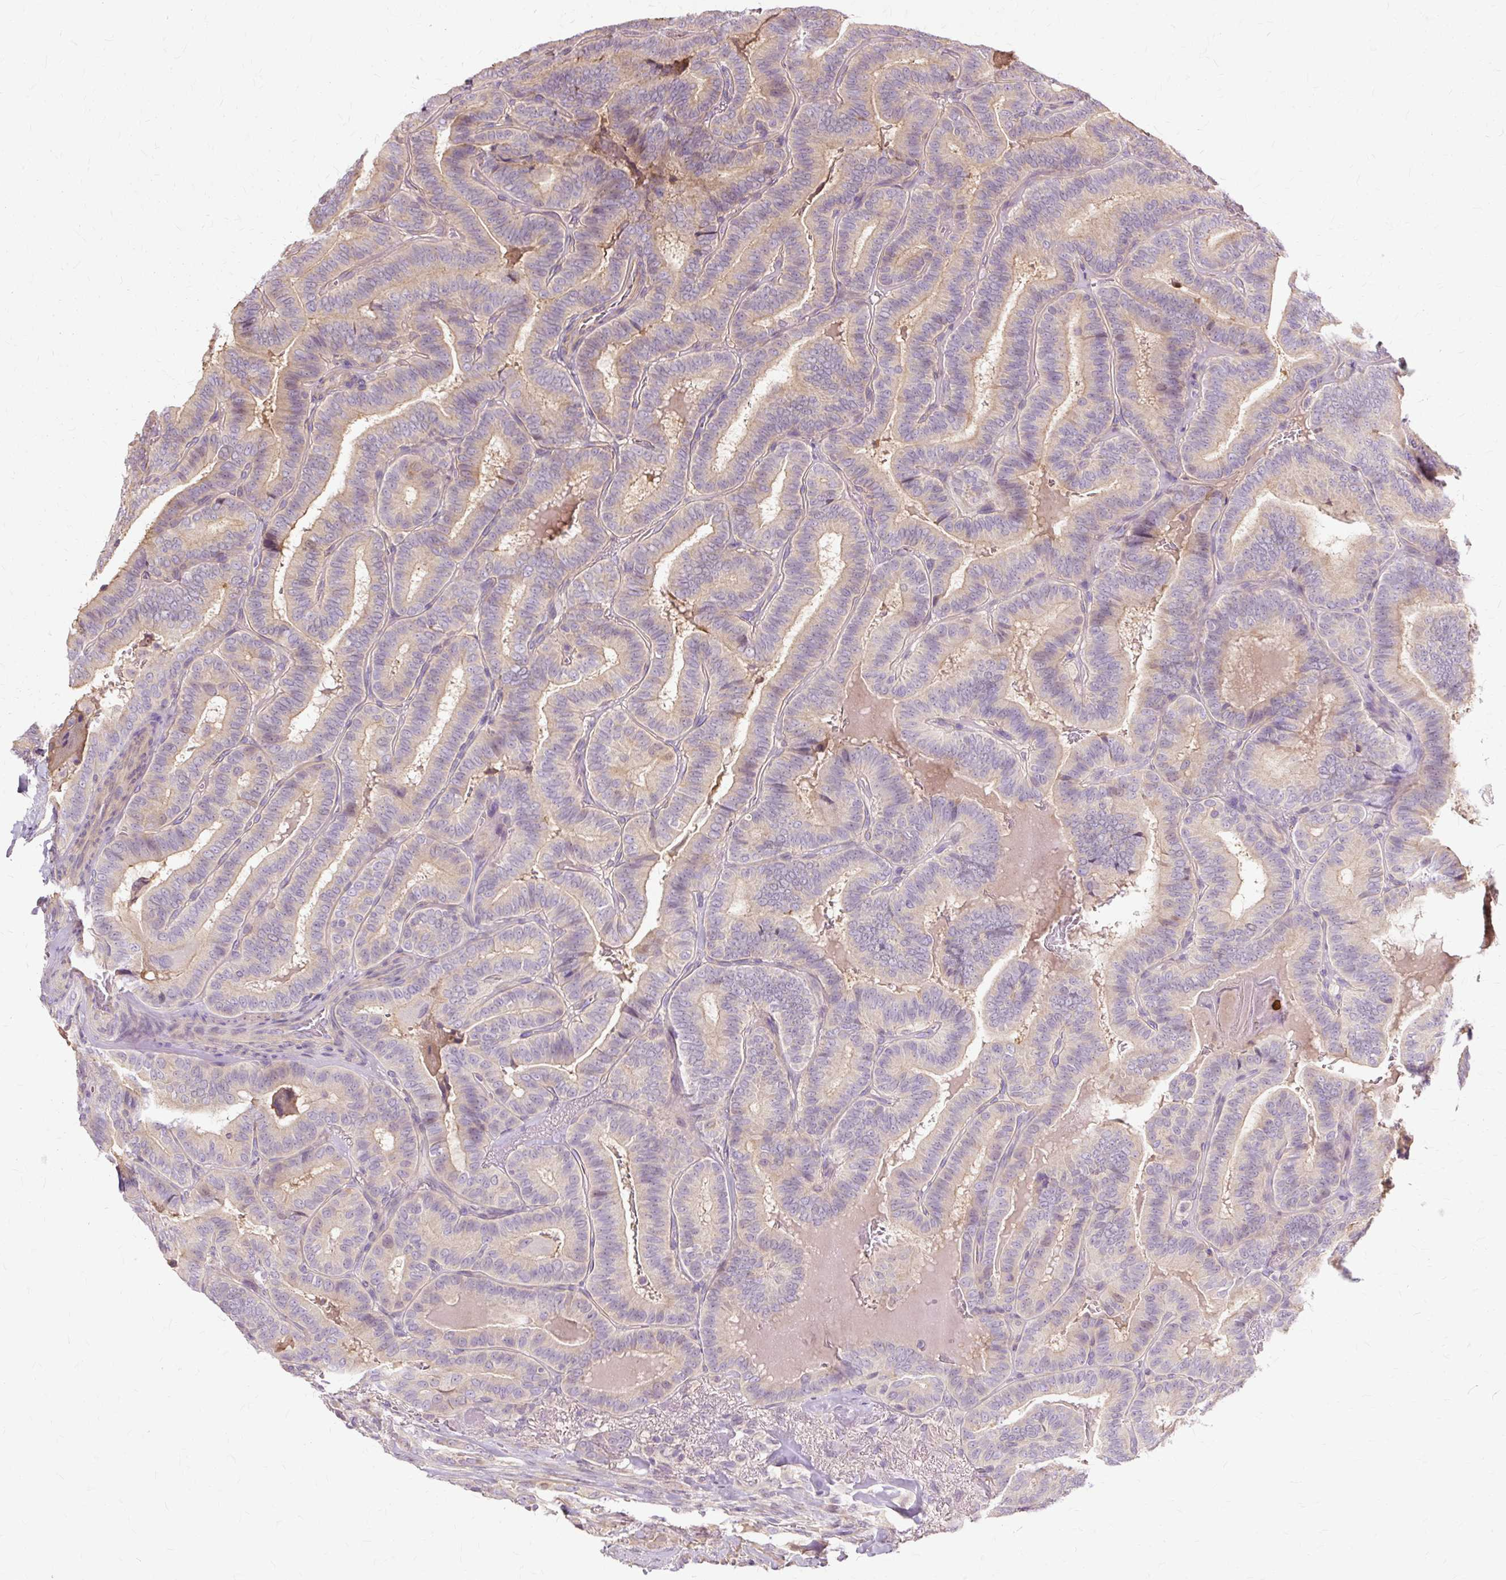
{"staining": {"intensity": "negative", "quantity": "none", "location": "none"}, "tissue": "thyroid cancer", "cell_type": "Tumor cells", "image_type": "cancer", "snomed": [{"axis": "morphology", "description": "Papillary adenocarcinoma, NOS"}, {"axis": "topography", "description": "Thyroid gland"}], "caption": "The immunohistochemistry (IHC) histopathology image has no significant positivity in tumor cells of thyroid cancer (papillary adenocarcinoma) tissue. The staining was performed using DAB to visualize the protein expression in brown, while the nuclei were stained in blue with hematoxylin (Magnification: 20x).", "gene": "TSPAN8", "patient": {"sex": "male", "age": 61}}